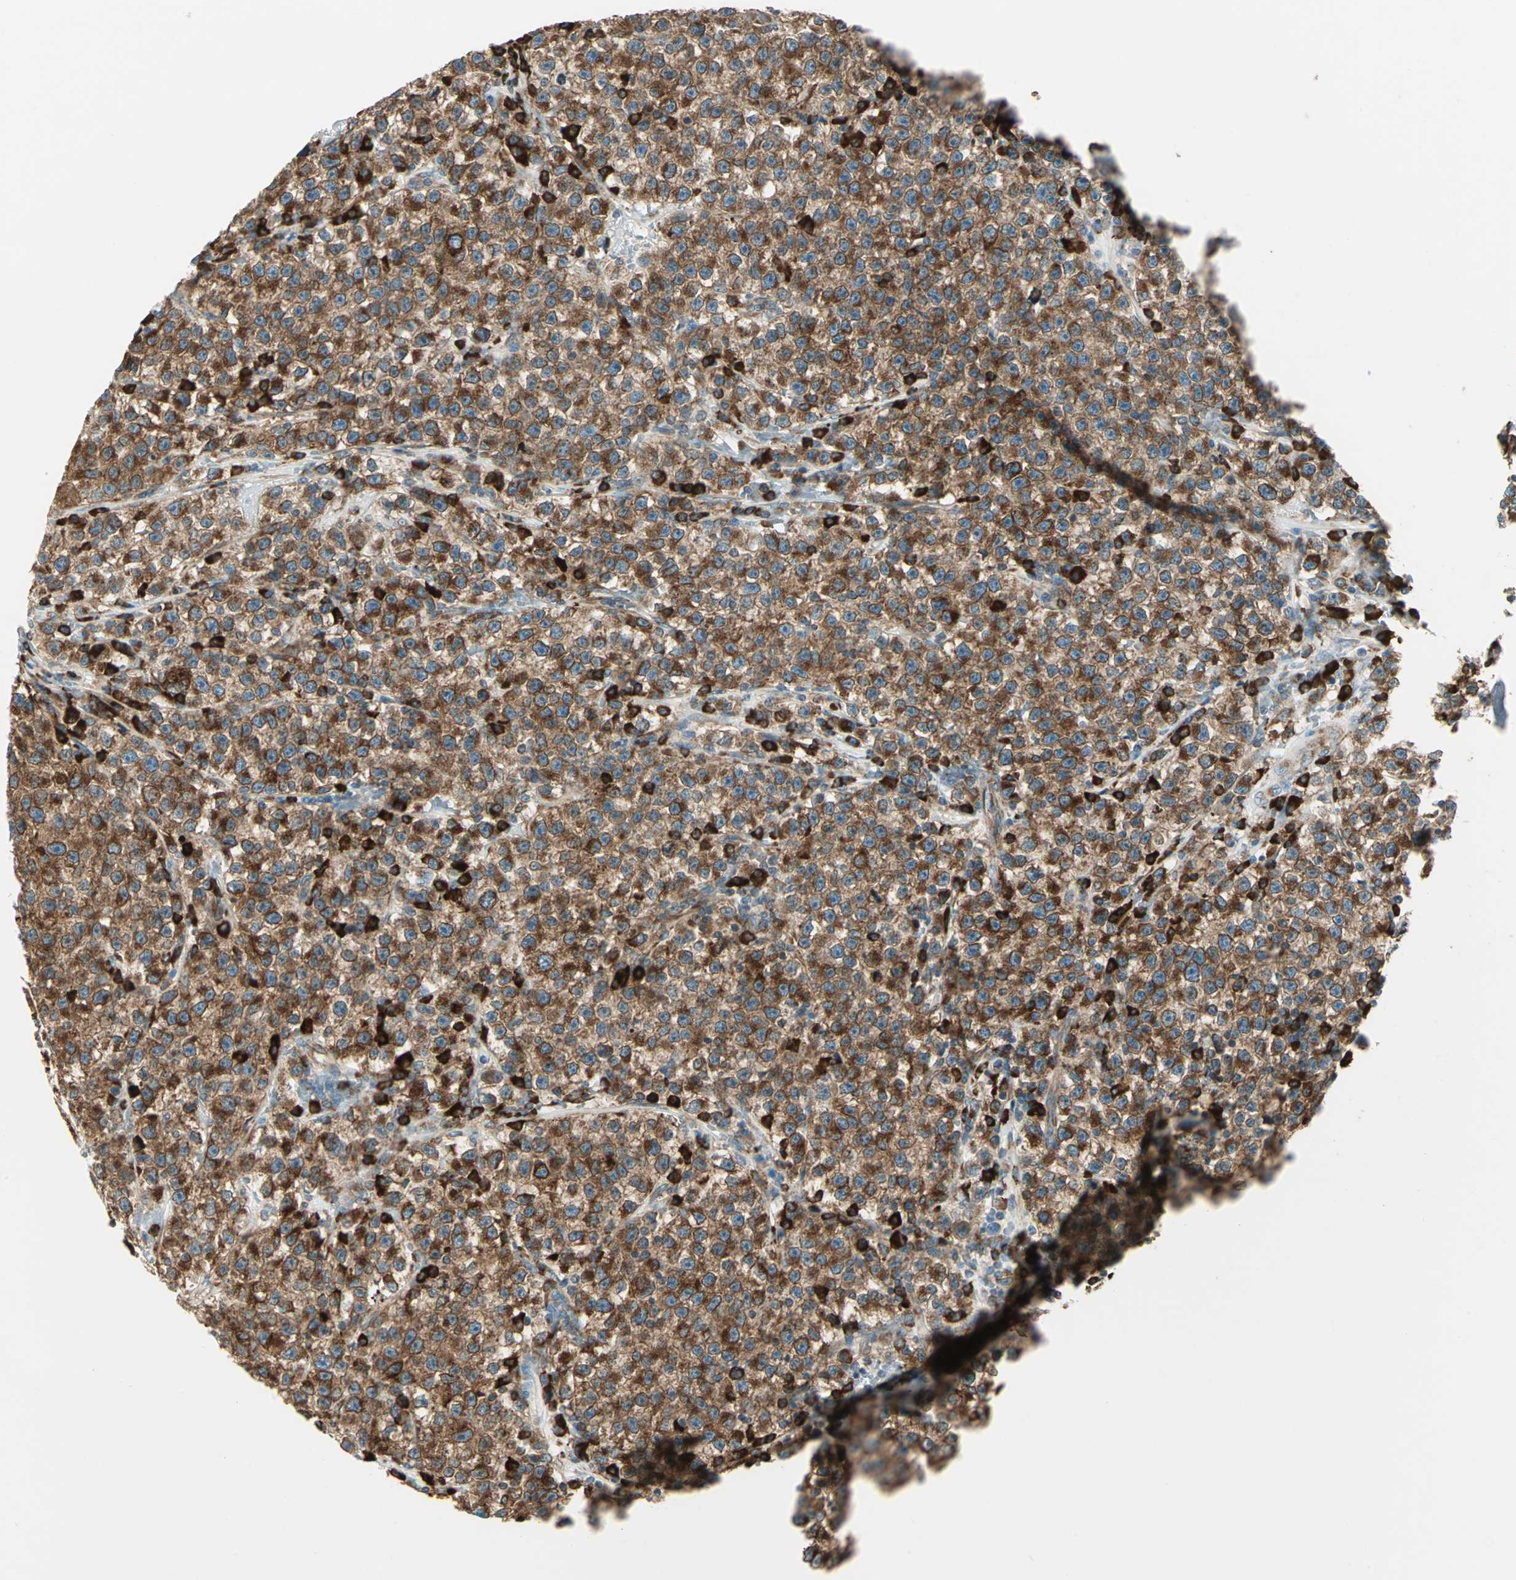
{"staining": {"intensity": "moderate", "quantity": ">75%", "location": "cytoplasmic/membranous"}, "tissue": "testis cancer", "cell_type": "Tumor cells", "image_type": "cancer", "snomed": [{"axis": "morphology", "description": "Seminoma, NOS"}, {"axis": "topography", "description": "Testis"}], "caption": "Brown immunohistochemical staining in human testis cancer exhibits moderate cytoplasmic/membranous staining in approximately >75% of tumor cells. (DAB IHC, brown staining for protein, blue staining for nuclei).", "gene": "PDIA4", "patient": {"sex": "male", "age": 22}}